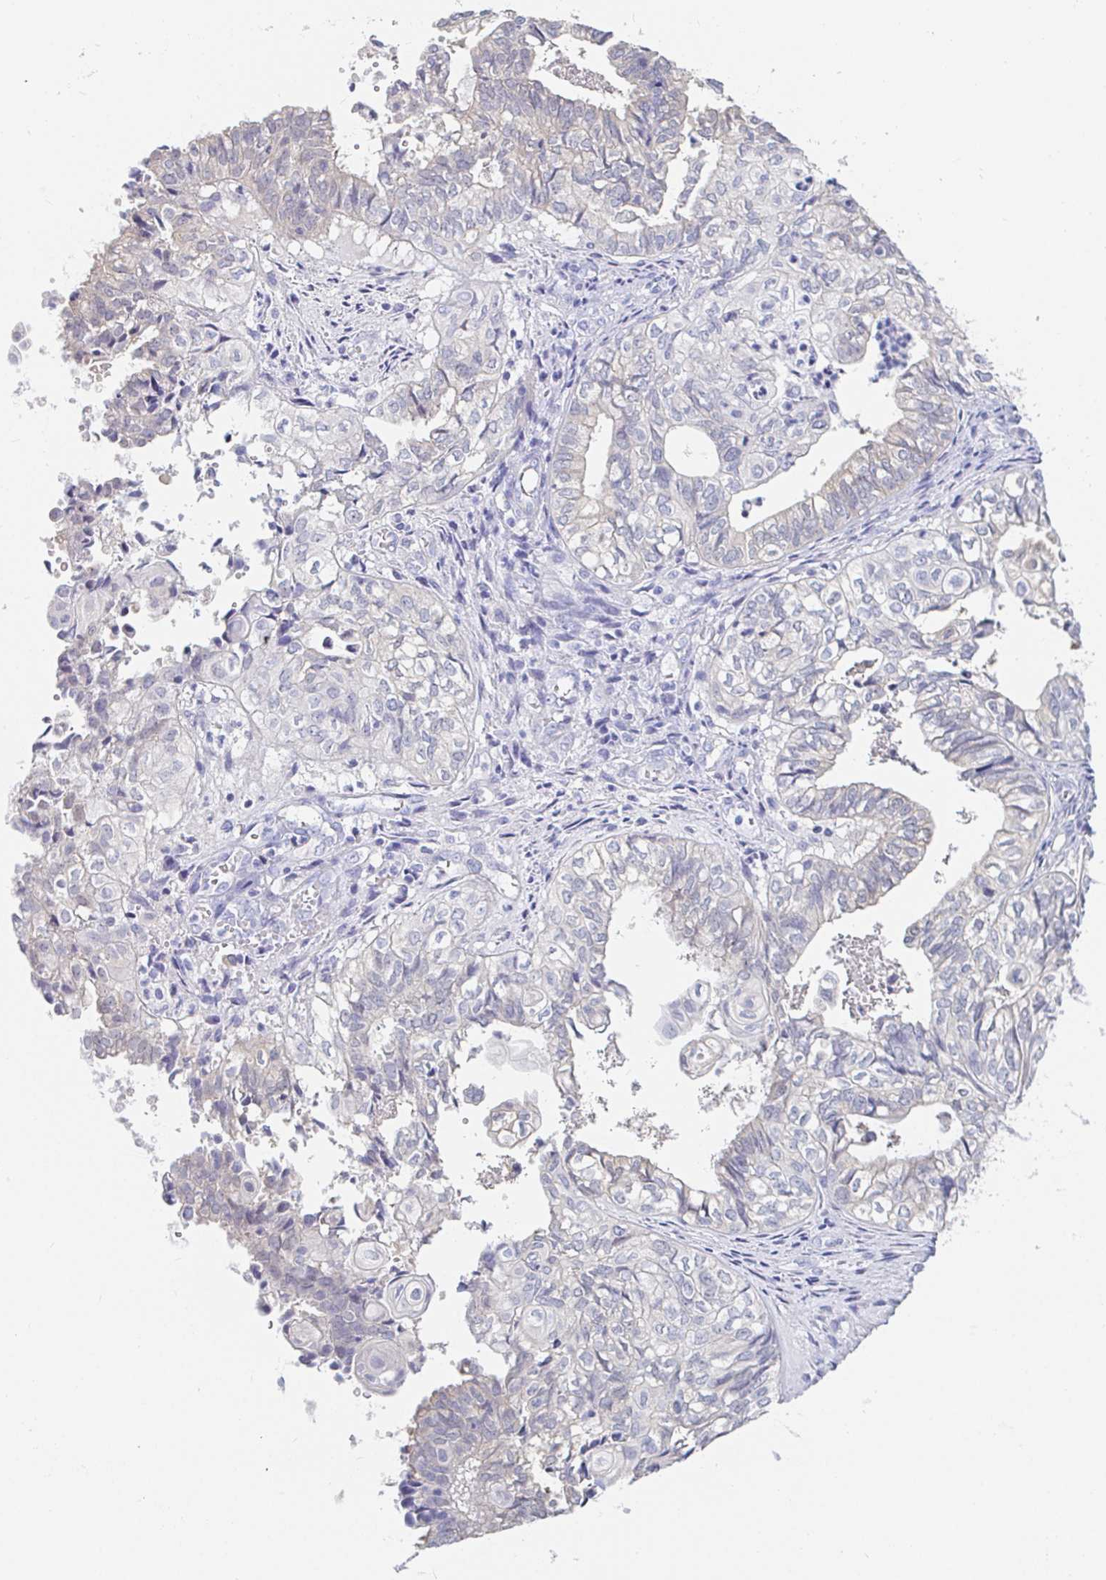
{"staining": {"intensity": "negative", "quantity": "none", "location": "none"}, "tissue": "ovarian cancer", "cell_type": "Tumor cells", "image_type": "cancer", "snomed": [{"axis": "morphology", "description": "Carcinoma, endometroid"}, {"axis": "topography", "description": "Ovary"}], "caption": "Immunohistochemical staining of human ovarian cancer (endometroid carcinoma) demonstrates no significant staining in tumor cells. (Brightfield microscopy of DAB immunohistochemistry (IHC) at high magnification).", "gene": "PDE6B", "patient": {"sex": "female", "age": 64}}